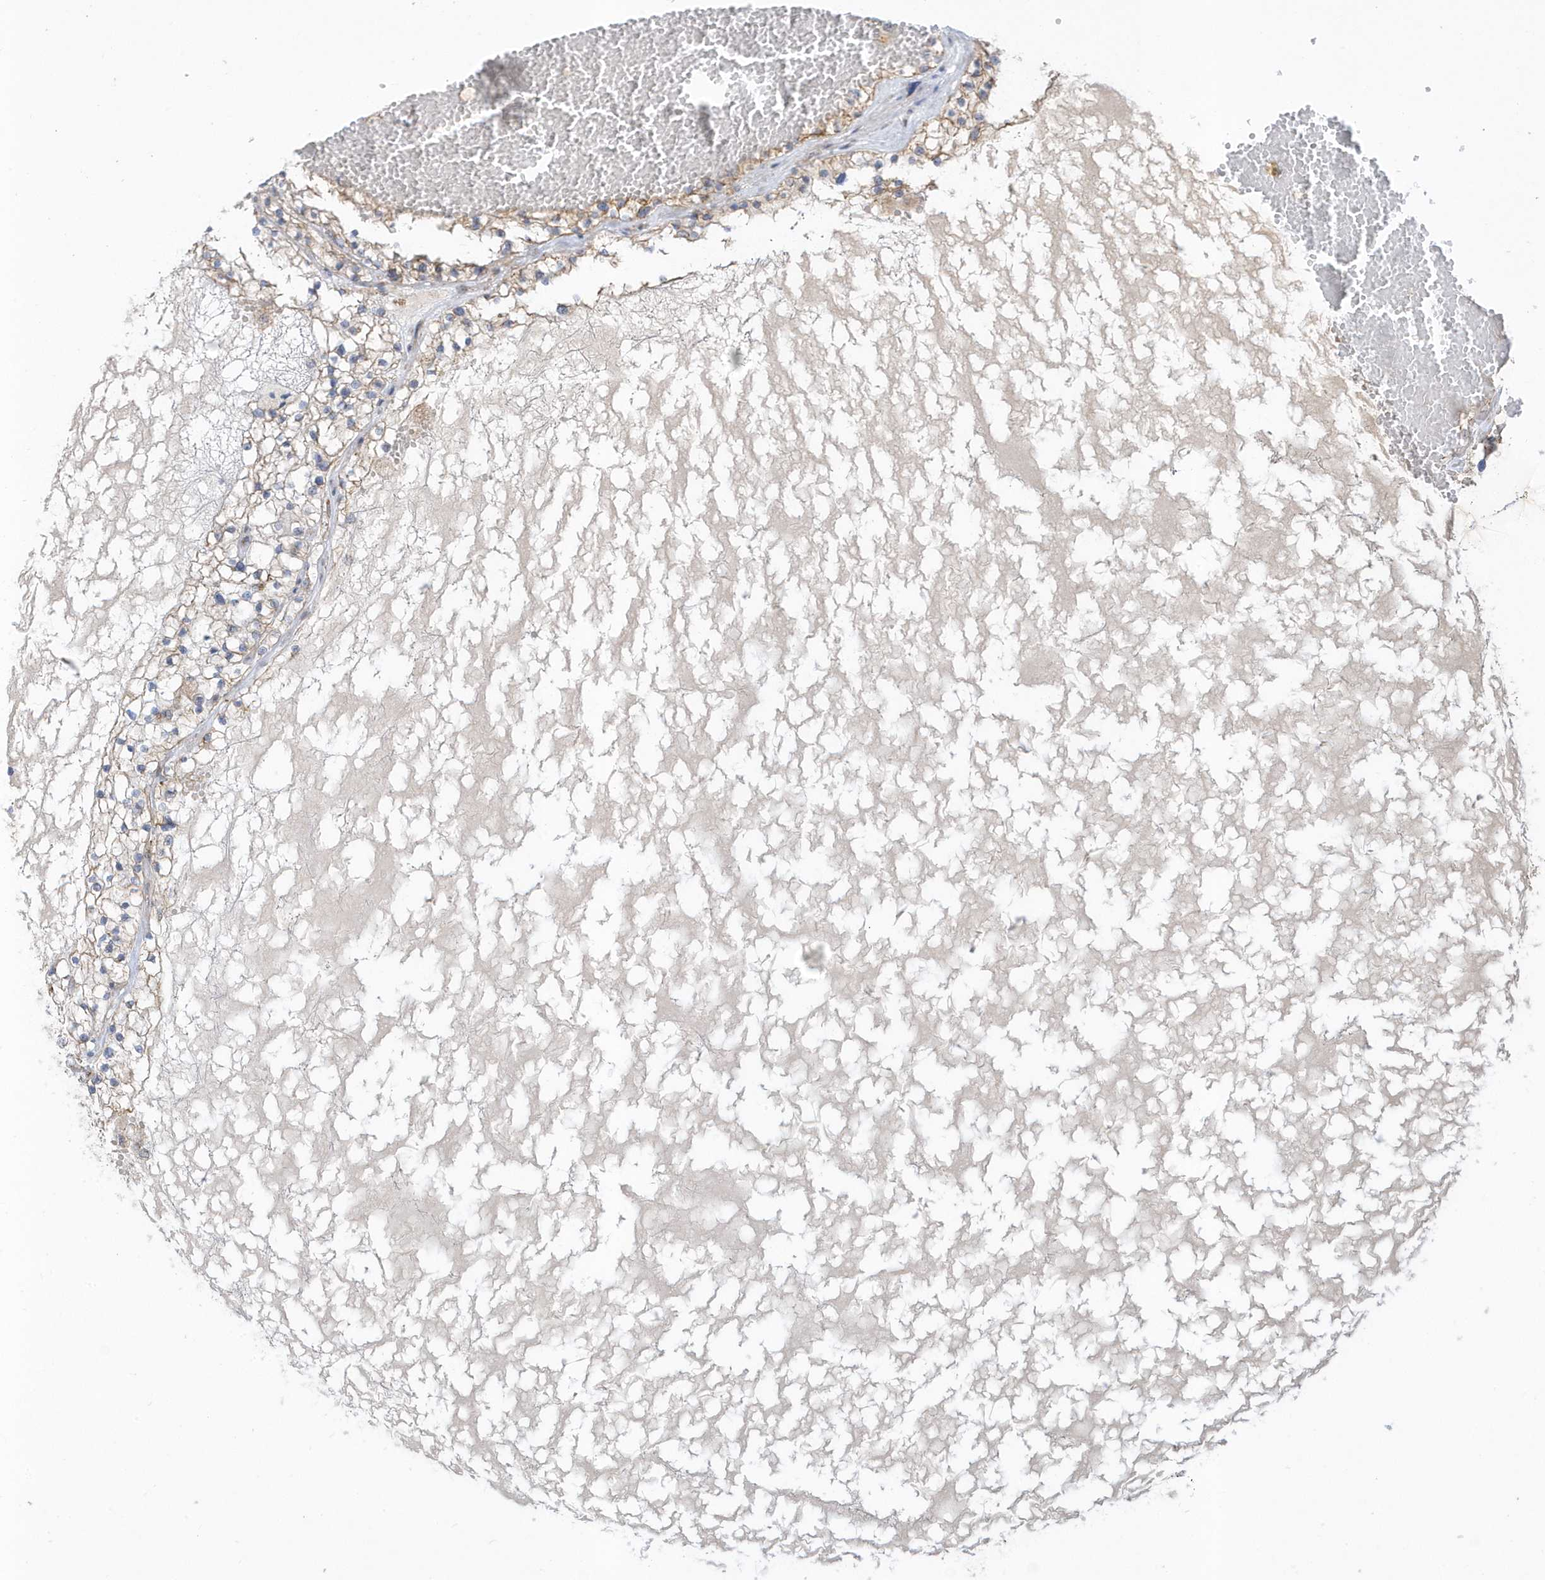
{"staining": {"intensity": "weak", "quantity": "25%-75%", "location": "cytoplasmic/membranous"}, "tissue": "renal cancer", "cell_type": "Tumor cells", "image_type": "cancer", "snomed": [{"axis": "morphology", "description": "Normal tissue, NOS"}, {"axis": "morphology", "description": "Adenocarcinoma, NOS"}, {"axis": "topography", "description": "Kidney"}], "caption": "Human renal cancer stained for a protein (brown) exhibits weak cytoplasmic/membranous positive expression in about 25%-75% of tumor cells.", "gene": "HRH4", "patient": {"sex": "male", "age": 68}}